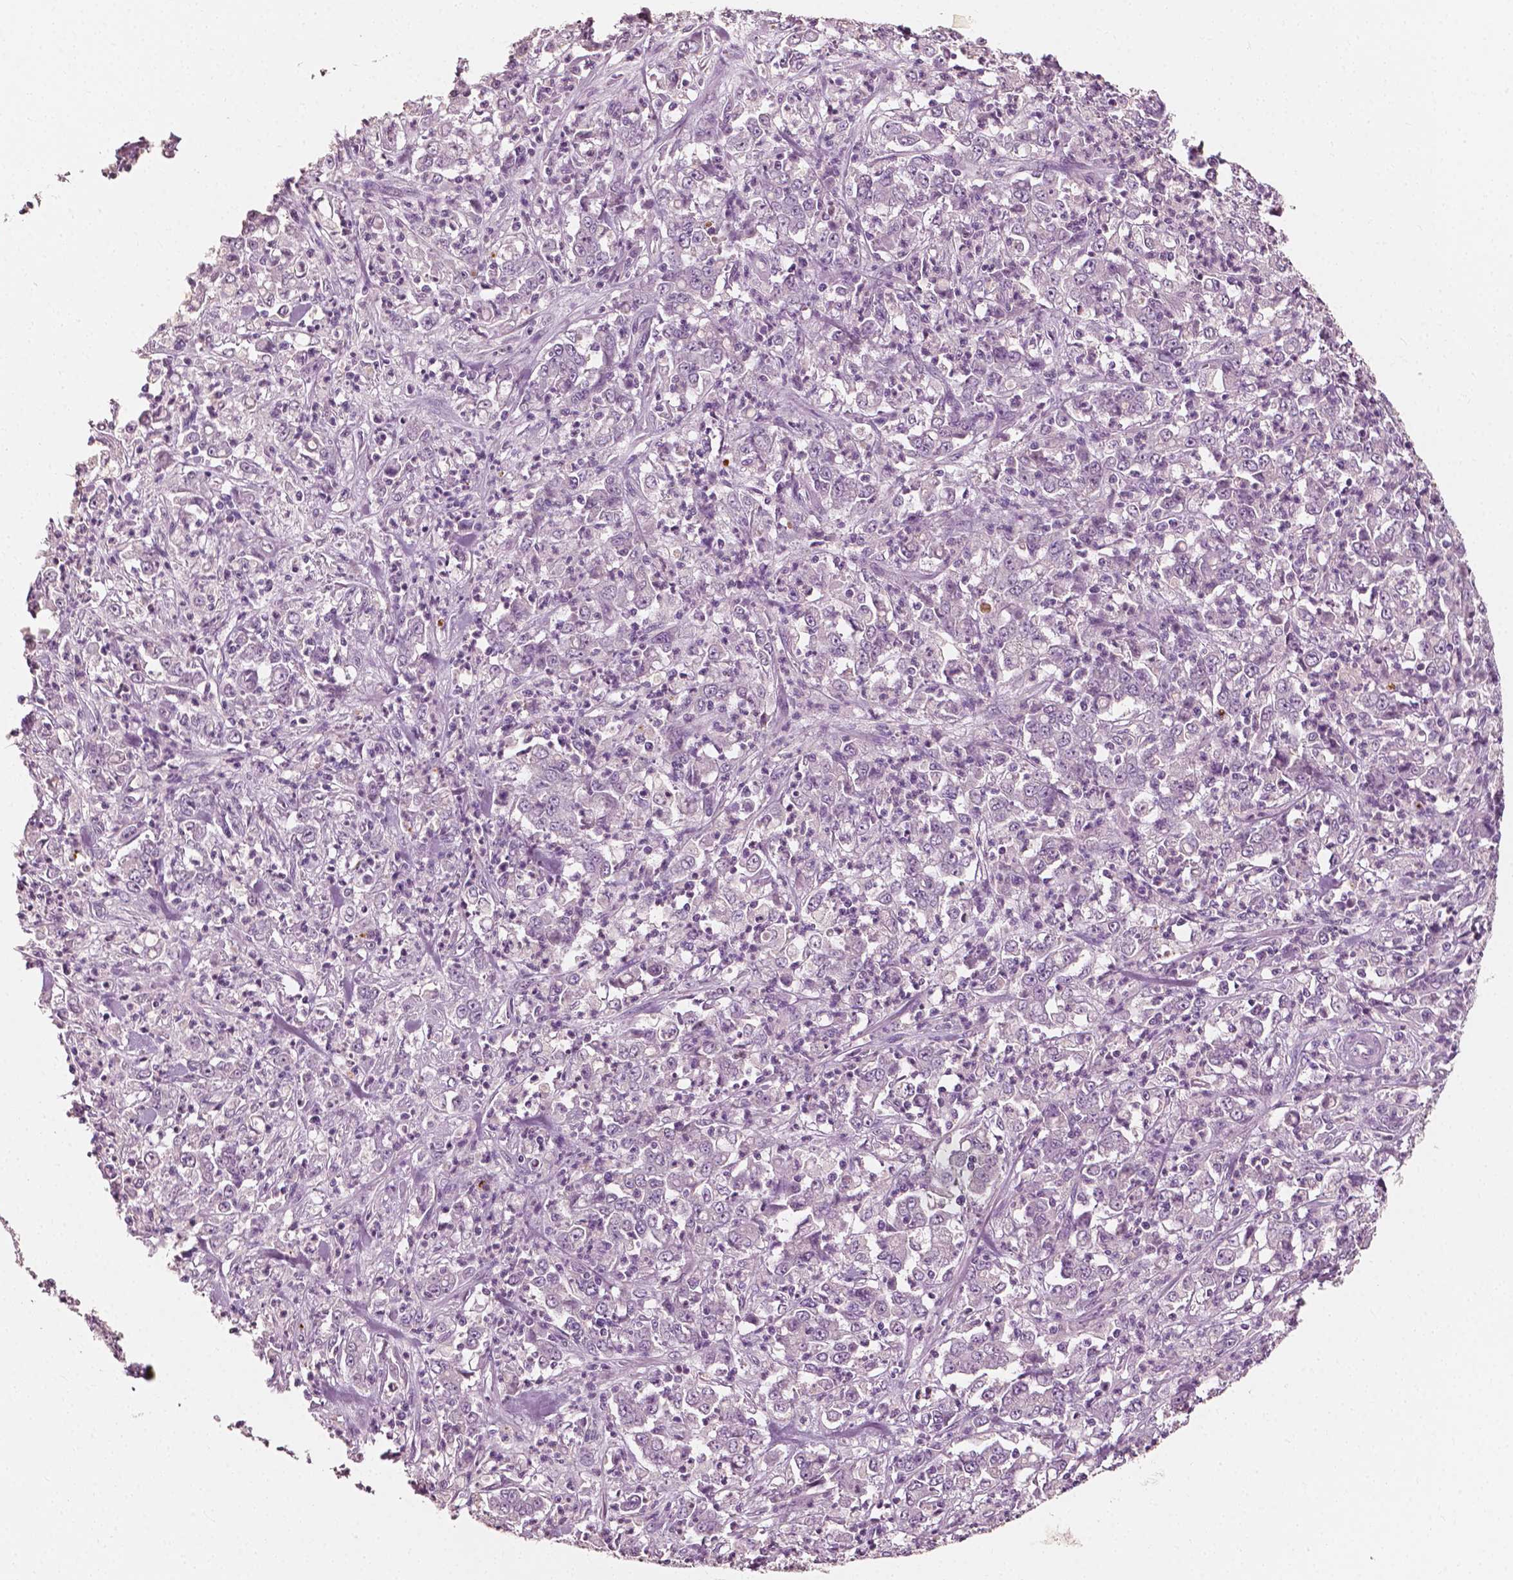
{"staining": {"intensity": "negative", "quantity": "none", "location": "none"}, "tissue": "stomach cancer", "cell_type": "Tumor cells", "image_type": "cancer", "snomed": [{"axis": "morphology", "description": "Adenocarcinoma, NOS"}, {"axis": "topography", "description": "Stomach, lower"}], "caption": "Immunohistochemistry (IHC) image of human stomach adenocarcinoma stained for a protein (brown), which displays no staining in tumor cells. (Brightfield microscopy of DAB (3,3'-diaminobenzidine) immunohistochemistry at high magnification).", "gene": "APOA4", "patient": {"sex": "female", "age": 71}}